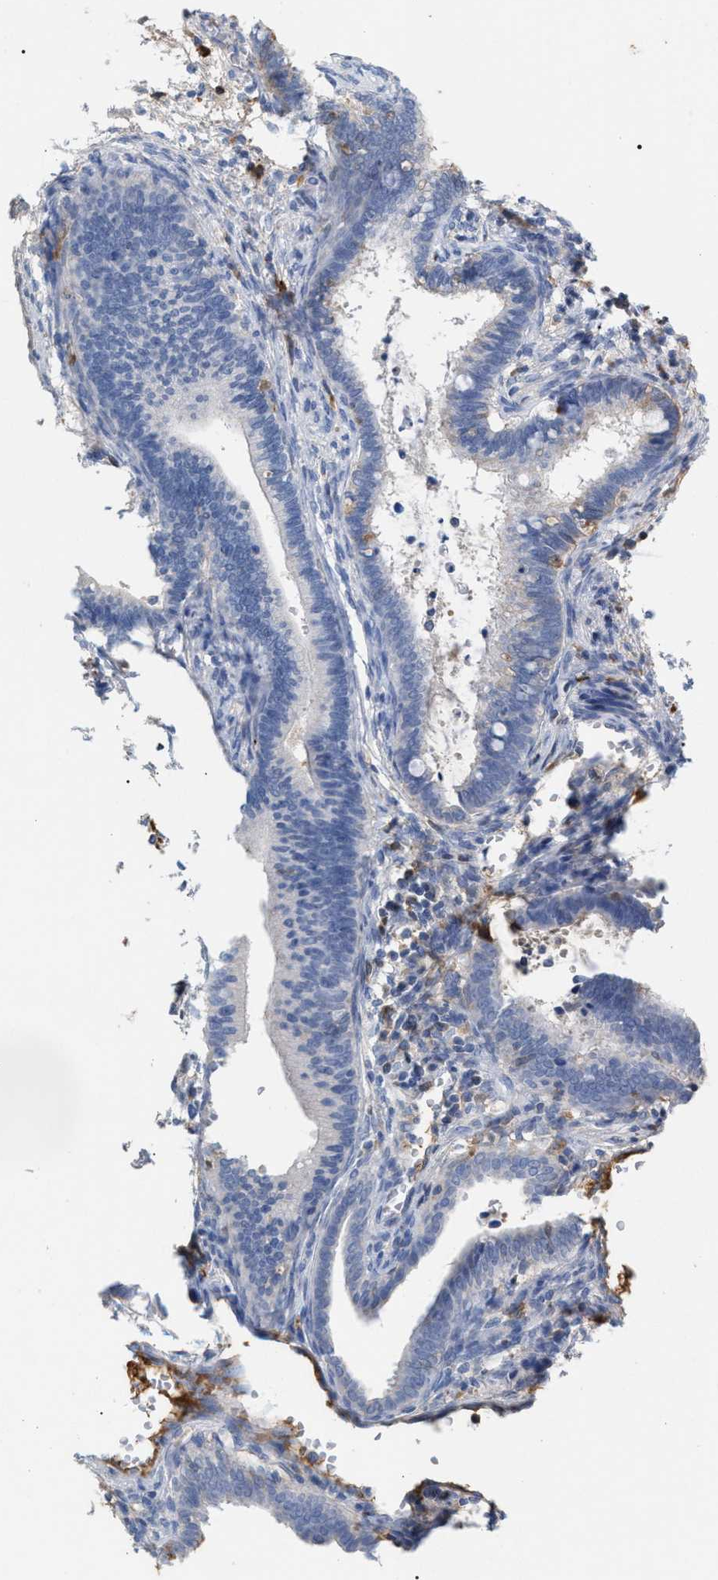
{"staining": {"intensity": "negative", "quantity": "none", "location": "none"}, "tissue": "cervical cancer", "cell_type": "Tumor cells", "image_type": "cancer", "snomed": [{"axis": "morphology", "description": "Adenocarcinoma, NOS"}, {"axis": "topography", "description": "Cervix"}], "caption": "Adenocarcinoma (cervical) was stained to show a protein in brown. There is no significant expression in tumor cells.", "gene": "APOH", "patient": {"sex": "female", "age": 44}}